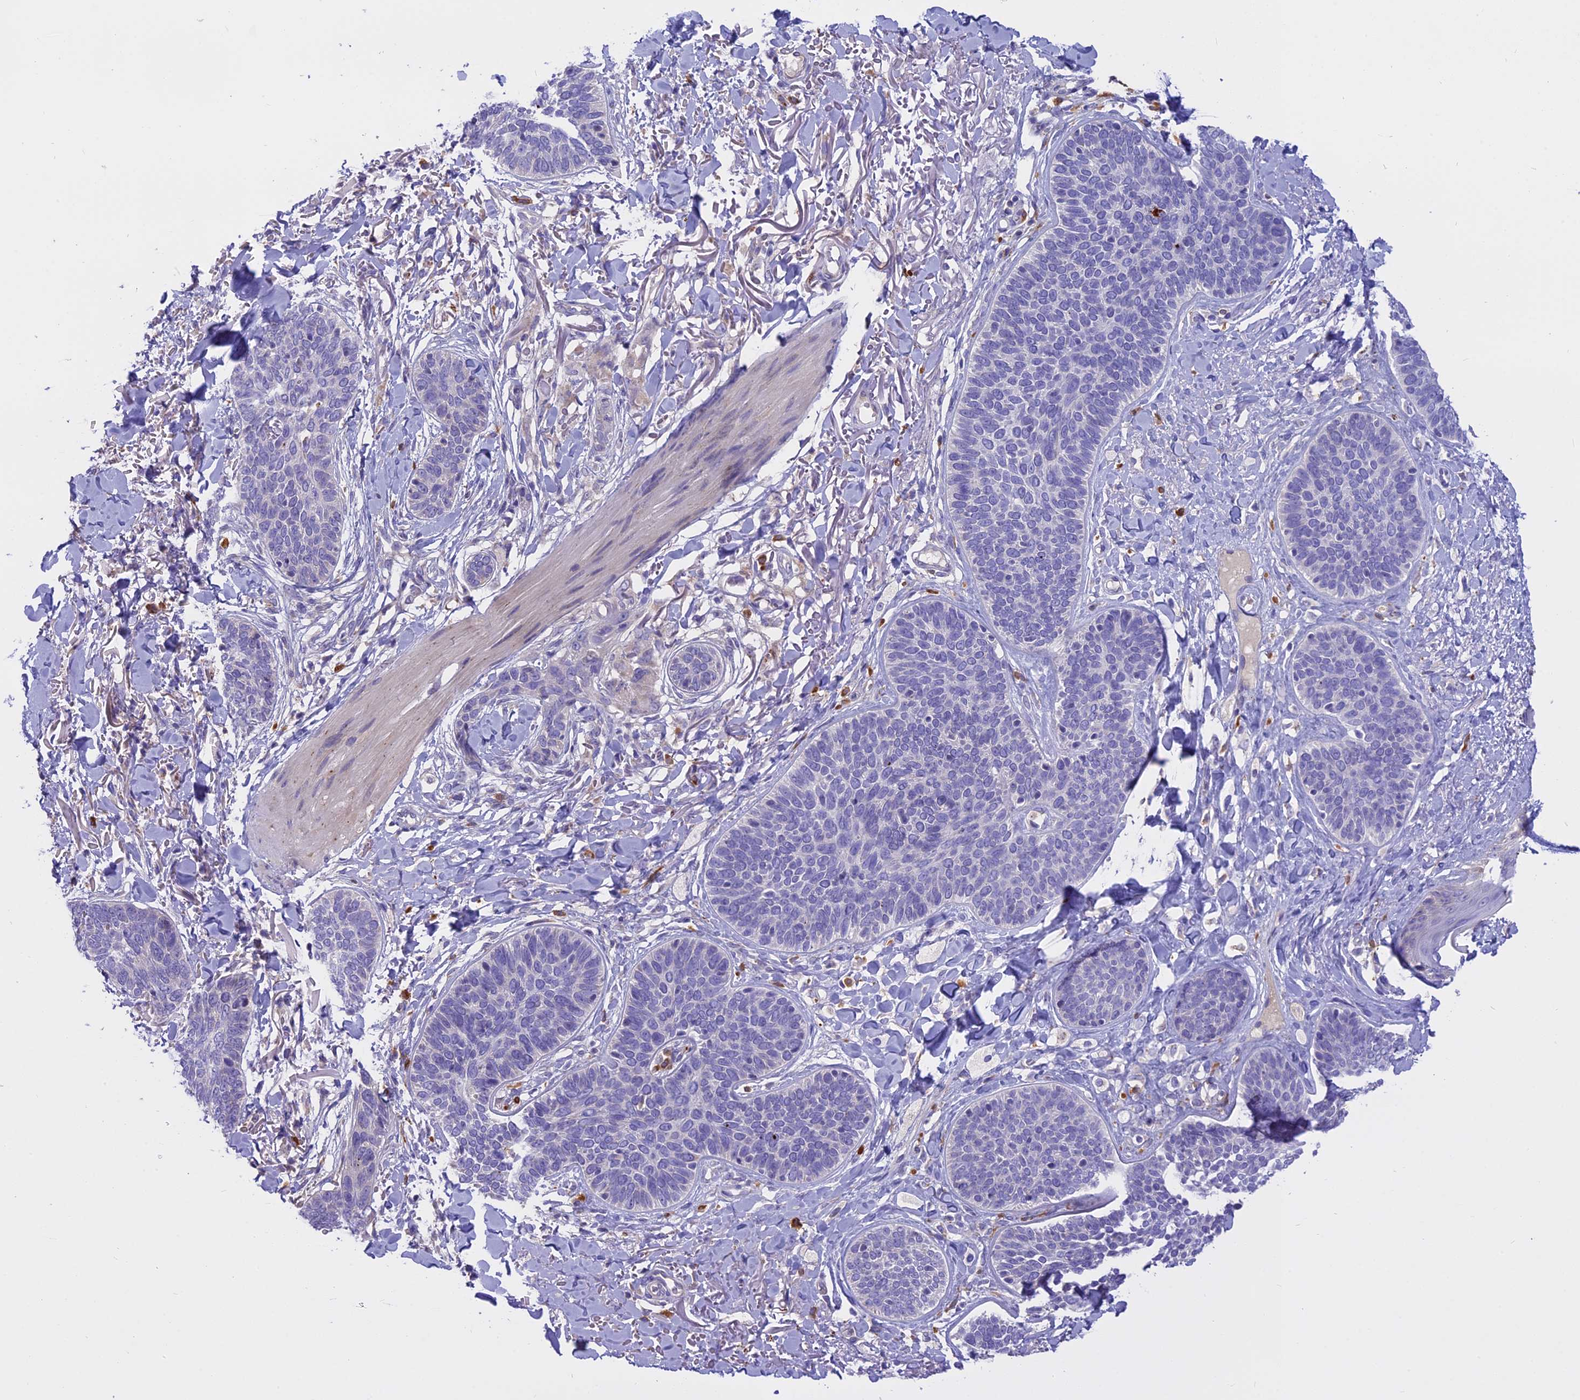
{"staining": {"intensity": "negative", "quantity": "none", "location": "none"}, "tissue": "skin cancer", "cell_type": "Tumor cells", "image_type": "cancer", "snomed": [{"axis": "morphology", "description": "Basal cell carcinoma"}, {"axis": "topography", "description": "Skin"}], "caption": "This histopathology image is of skin cancer (basal cell carcinoma) stained with immunohistochemistry (IHC) to label a protein in brown with the nuclei are counter-stained blue. There is no expression in tumor cells.", "gene": "LYPD6", "patient": {"sex": "male", "age": 85}}